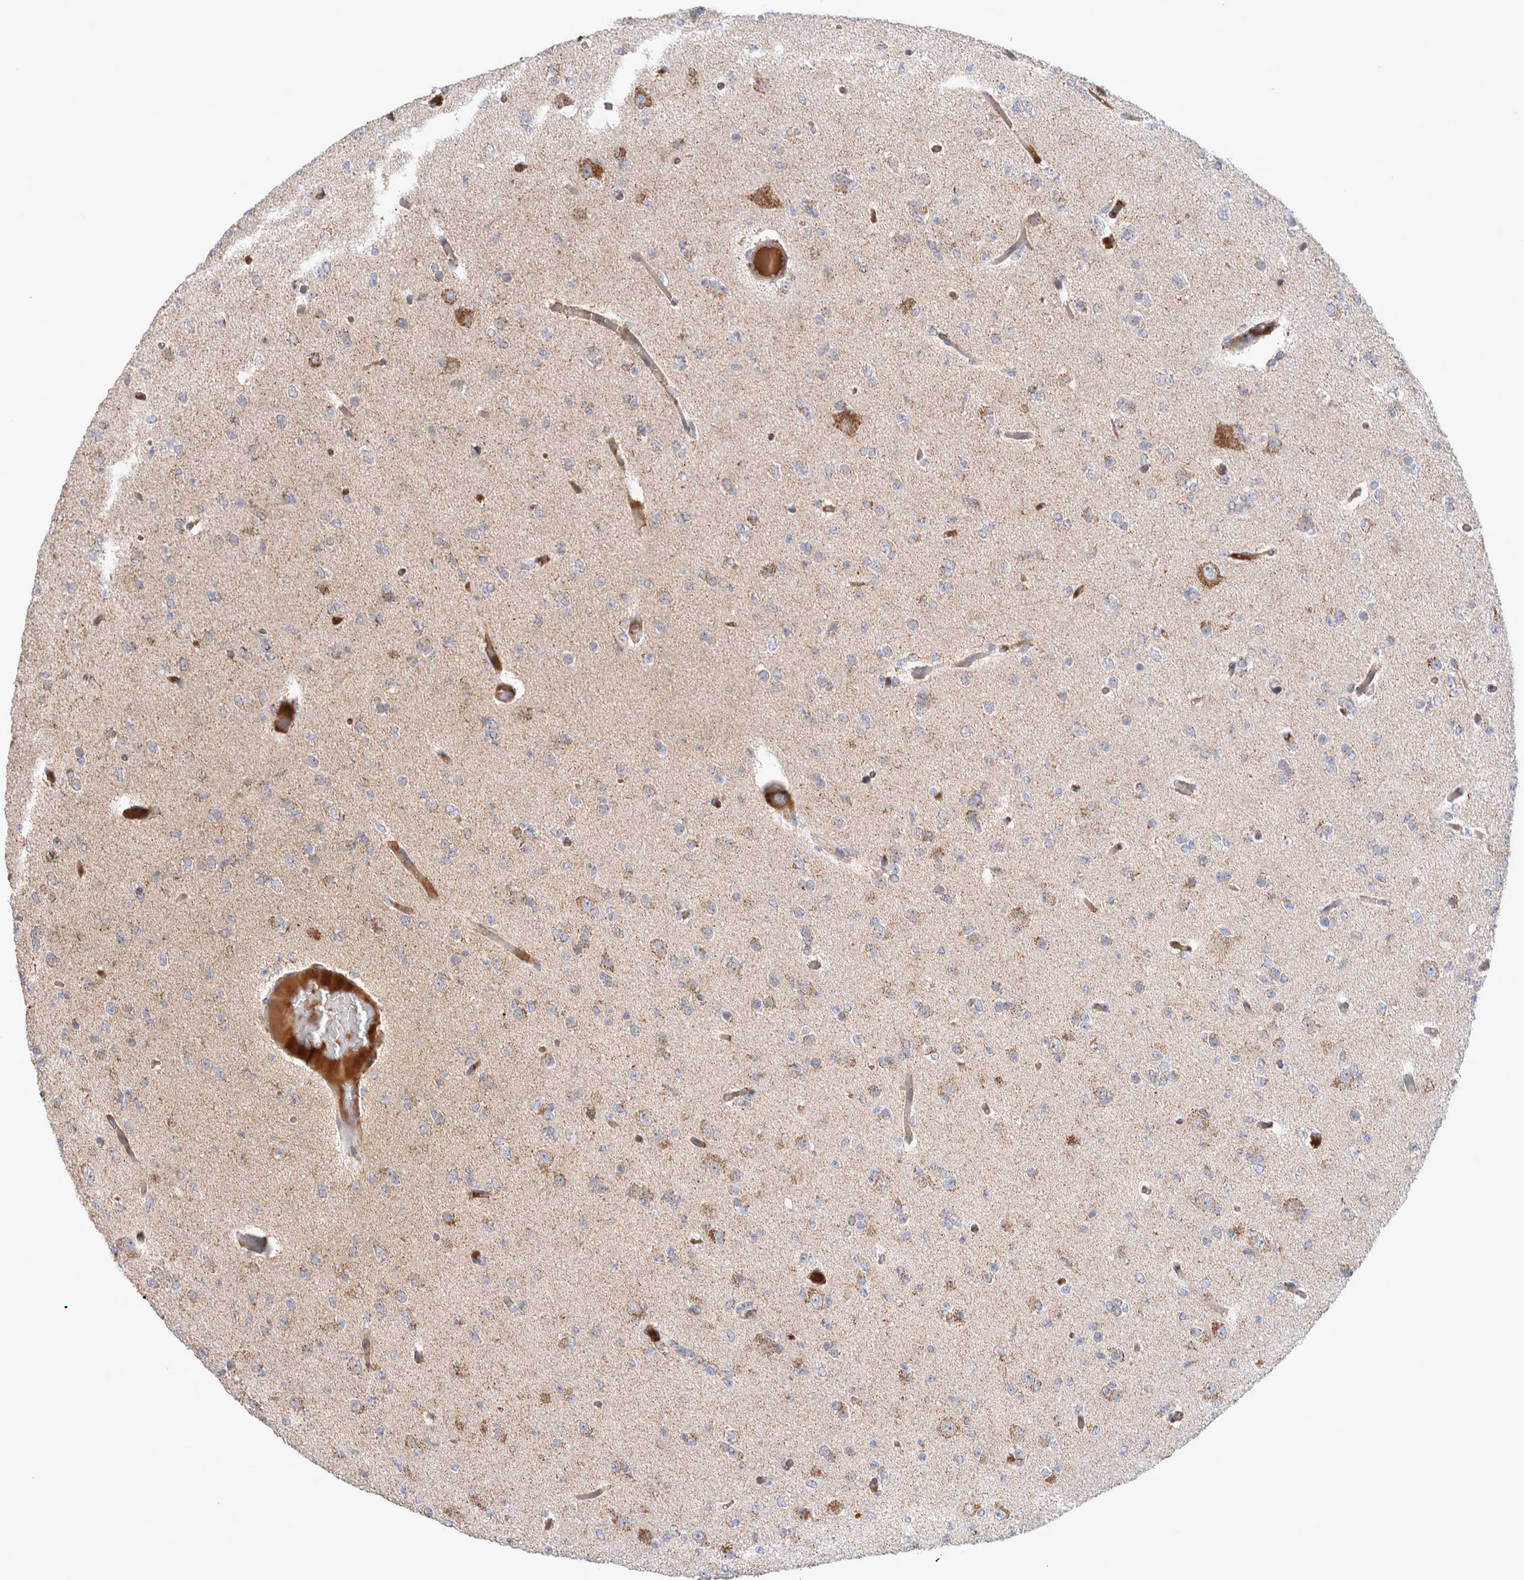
{"staining": {"intensity": "weak", "quantity": "<25%", "location": "cytoplasmic/membranous"}, "tissue": "glioma", "cell_type": "Tumor cells", "image_type": "cancer", "snomed": [{"axis": "morphology", "description": "Glioma, malignant, Low grade"}, {"axis": "topography", "description": "Brain"}], "caption": "The IHC image has no significant expression in tumor cells of glioma tissue. (Brightfield microscopy of DAB (3,3'-diaminobenzidine) immunohistochemistry (IHC) at high magnification).", "gene": "MRPS28", "patient": {"sex": "female", "age": 22}}